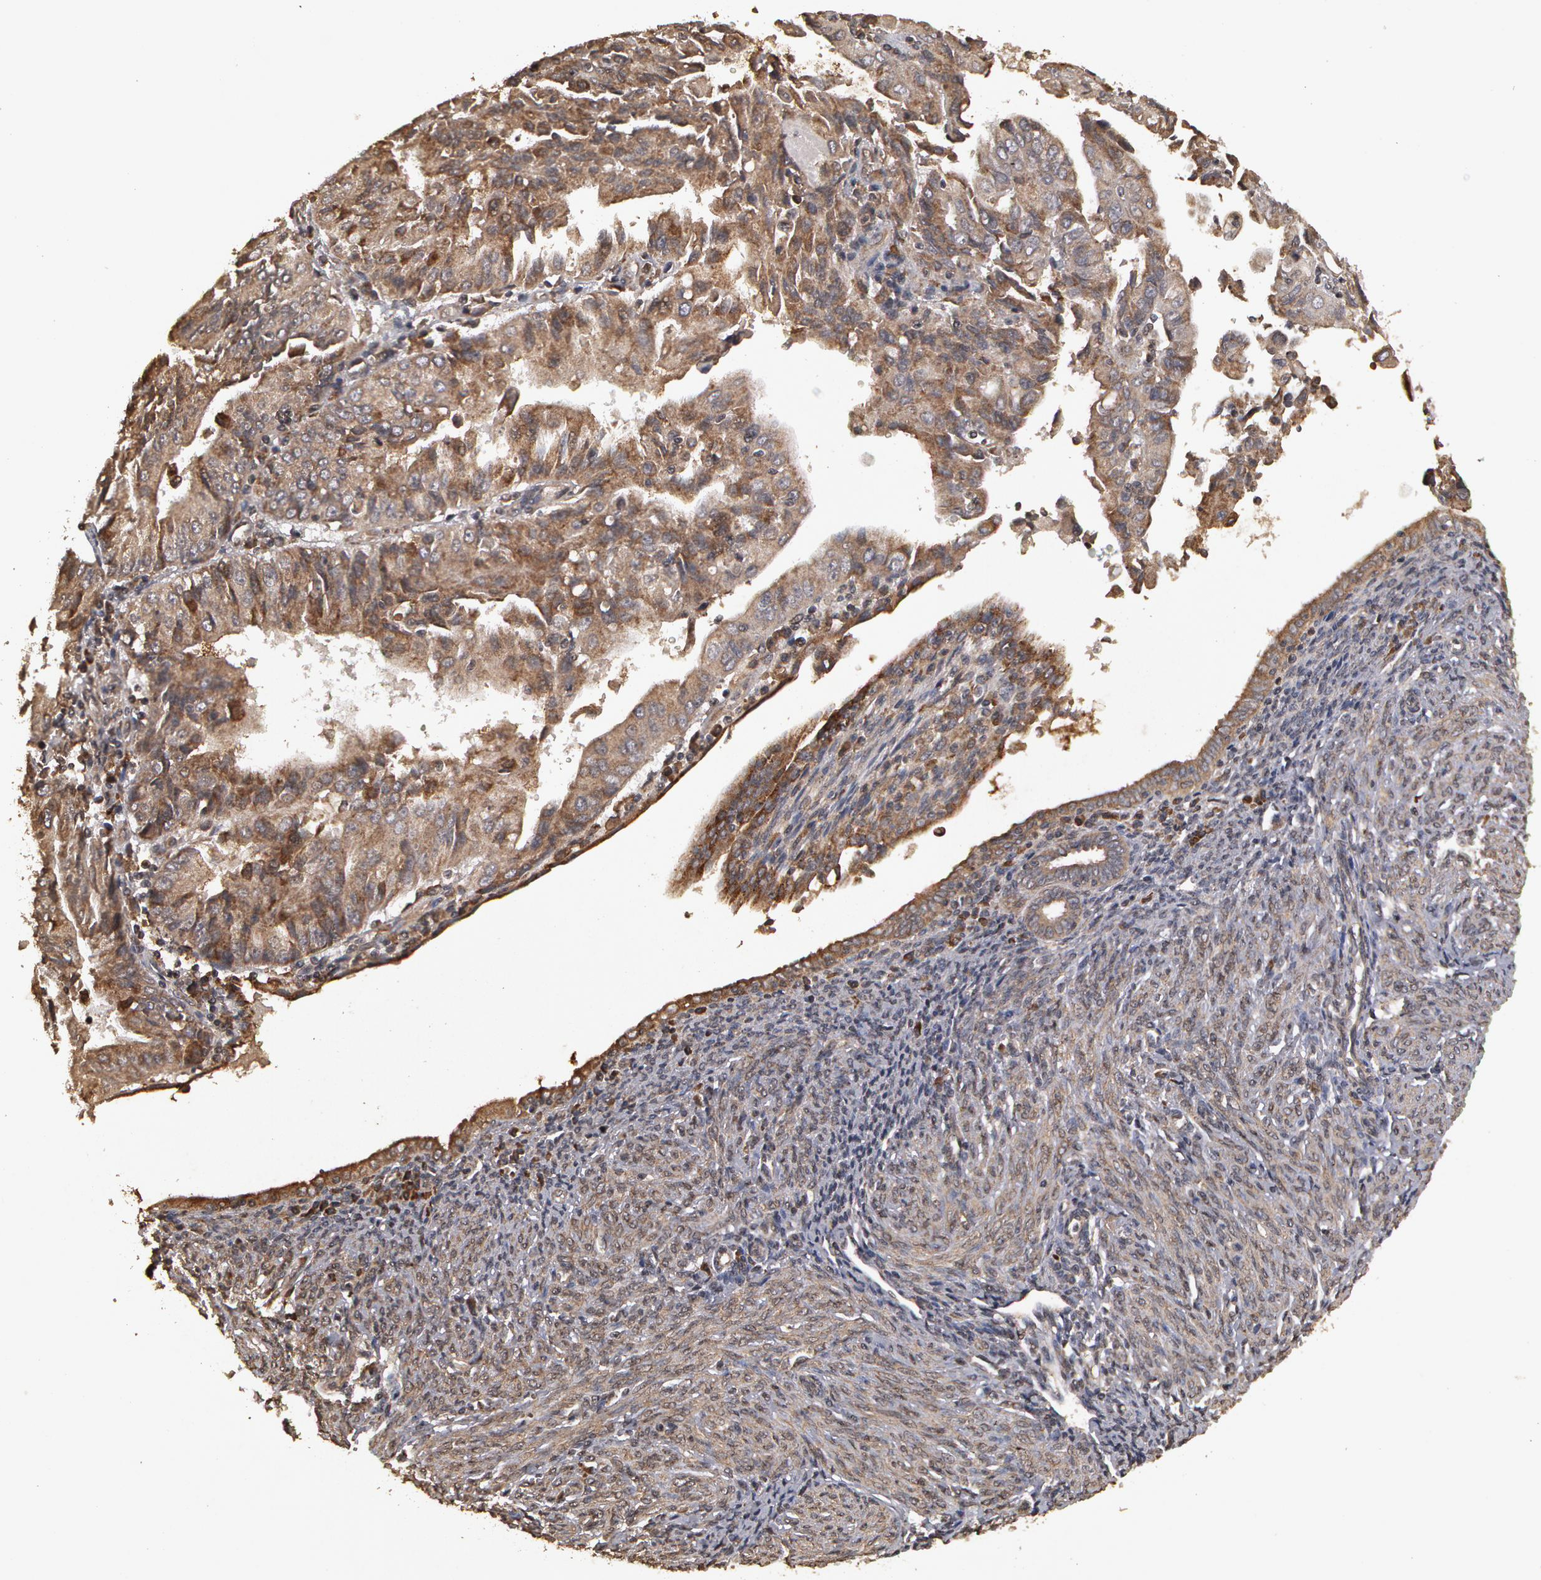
{"staining": {"intensity": "weak", "quantity": "25%-75%", "location": "cytoplasmic/membranous"}, "tissue": "endometrial cancer", "cell_type": "Tumor cells", "image_type": "cancer", "snomed": [{"axis": "morphology", "description": "Adenocarcinoma, NOS"}, {"axis": "topography", "description": "Endometrium"}], "caption": "This micrograph demonstrates immunohistochemistry (IHC) staining of human endometrial adenocarcinoma, with low weak cytoplasmic/membranous staining in about 25%-75% of tumor cells.", "gene": "CALR", "patient": {"sex": "female", "age": 75}}